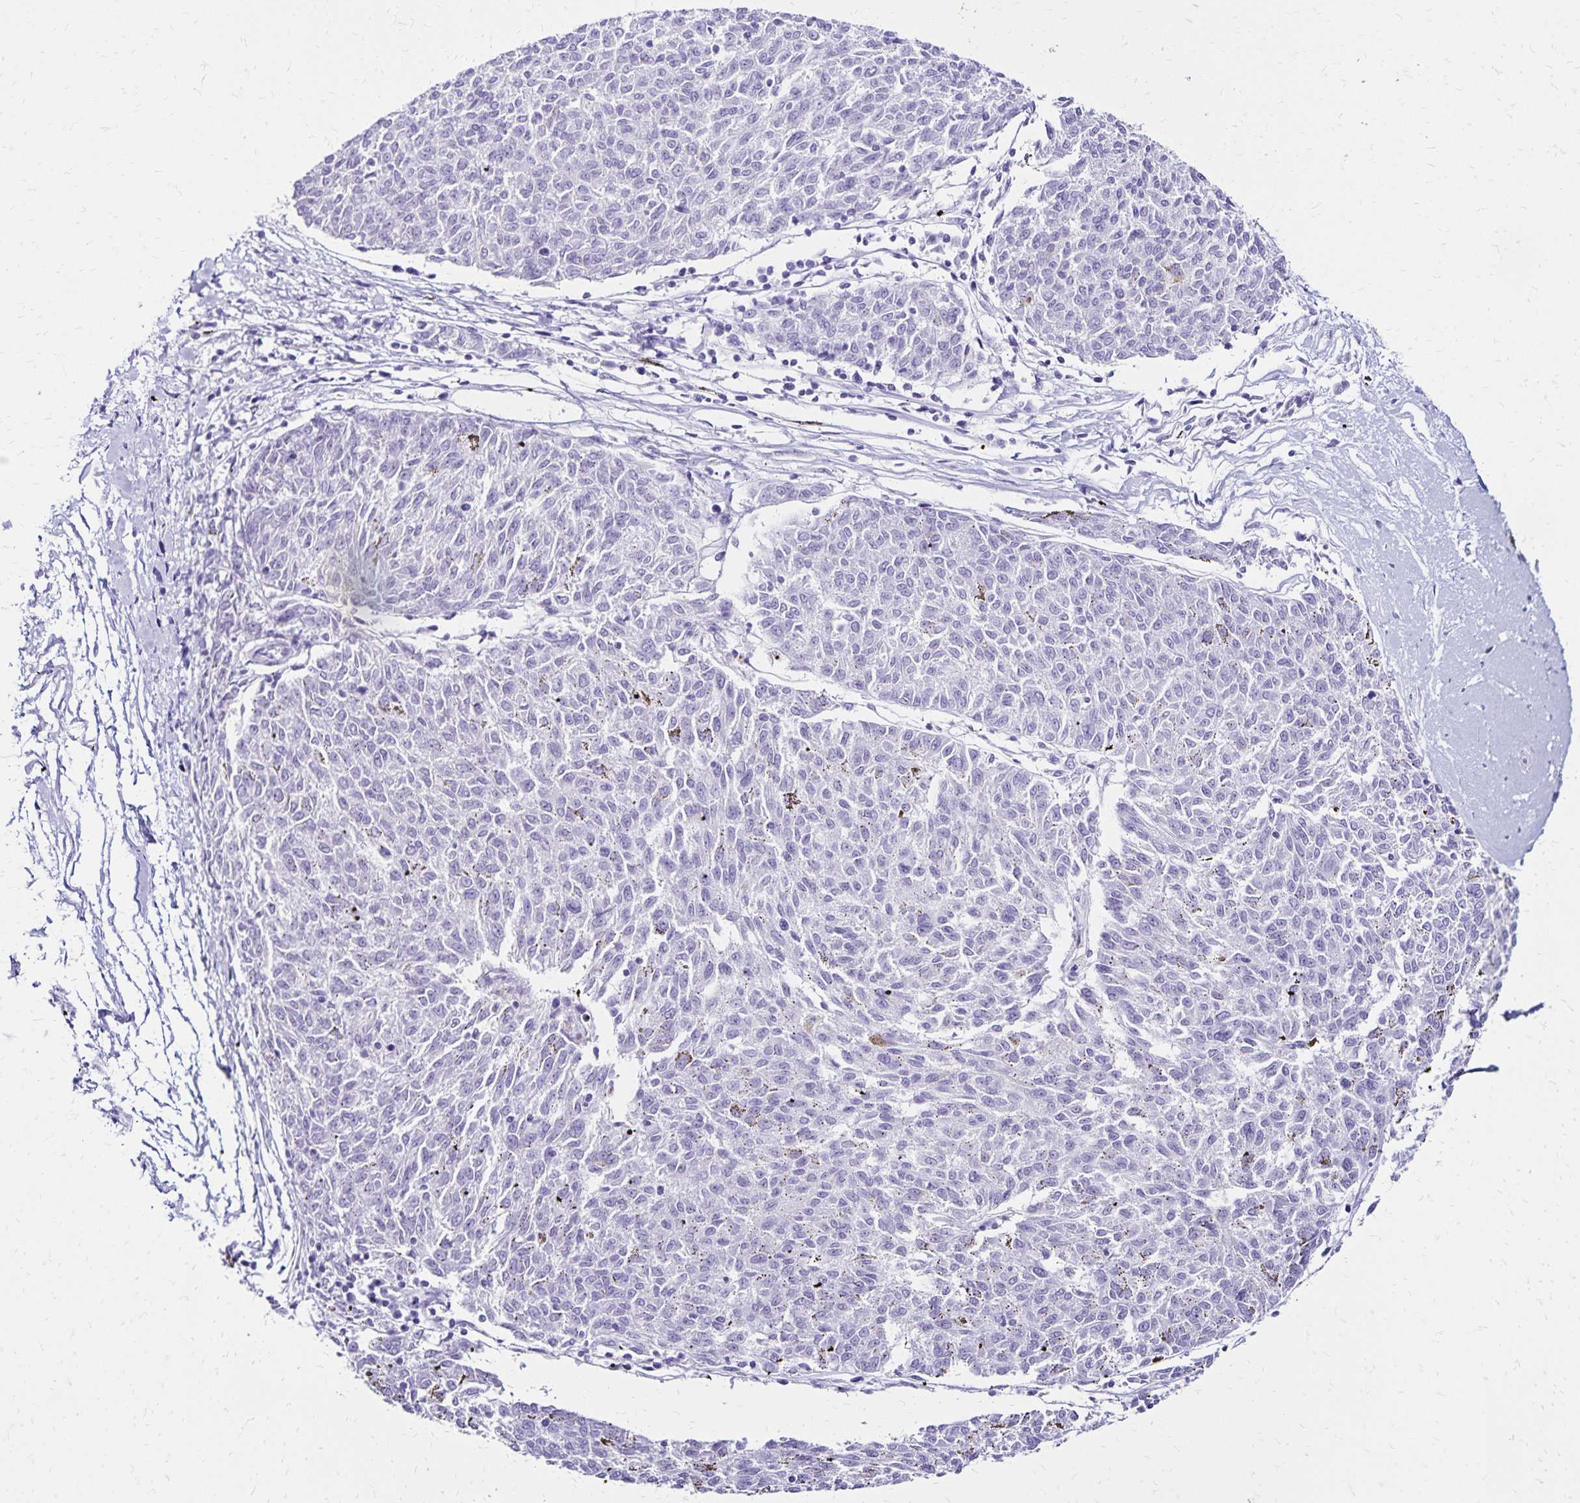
{"staining": {"intensity": "negative", "quantity": "none", "location": "none"}, "tissue": "melanoma", "cell_type": "Tumor cells", "image_type": "cancer", "snomed": [{"axis": "morphology", "description": "Malignant melanoma, NOS"}, {"axis": "topography", "description": "Skin"}], "caption": "DAB (3,3'-diaminobenzidine) immunohistochemical staining of human malignant melanoma exhibits no significant positivity in tumor cells.", "gene": "LIN28B", "patient": {"sex": "female", "age": 72}}